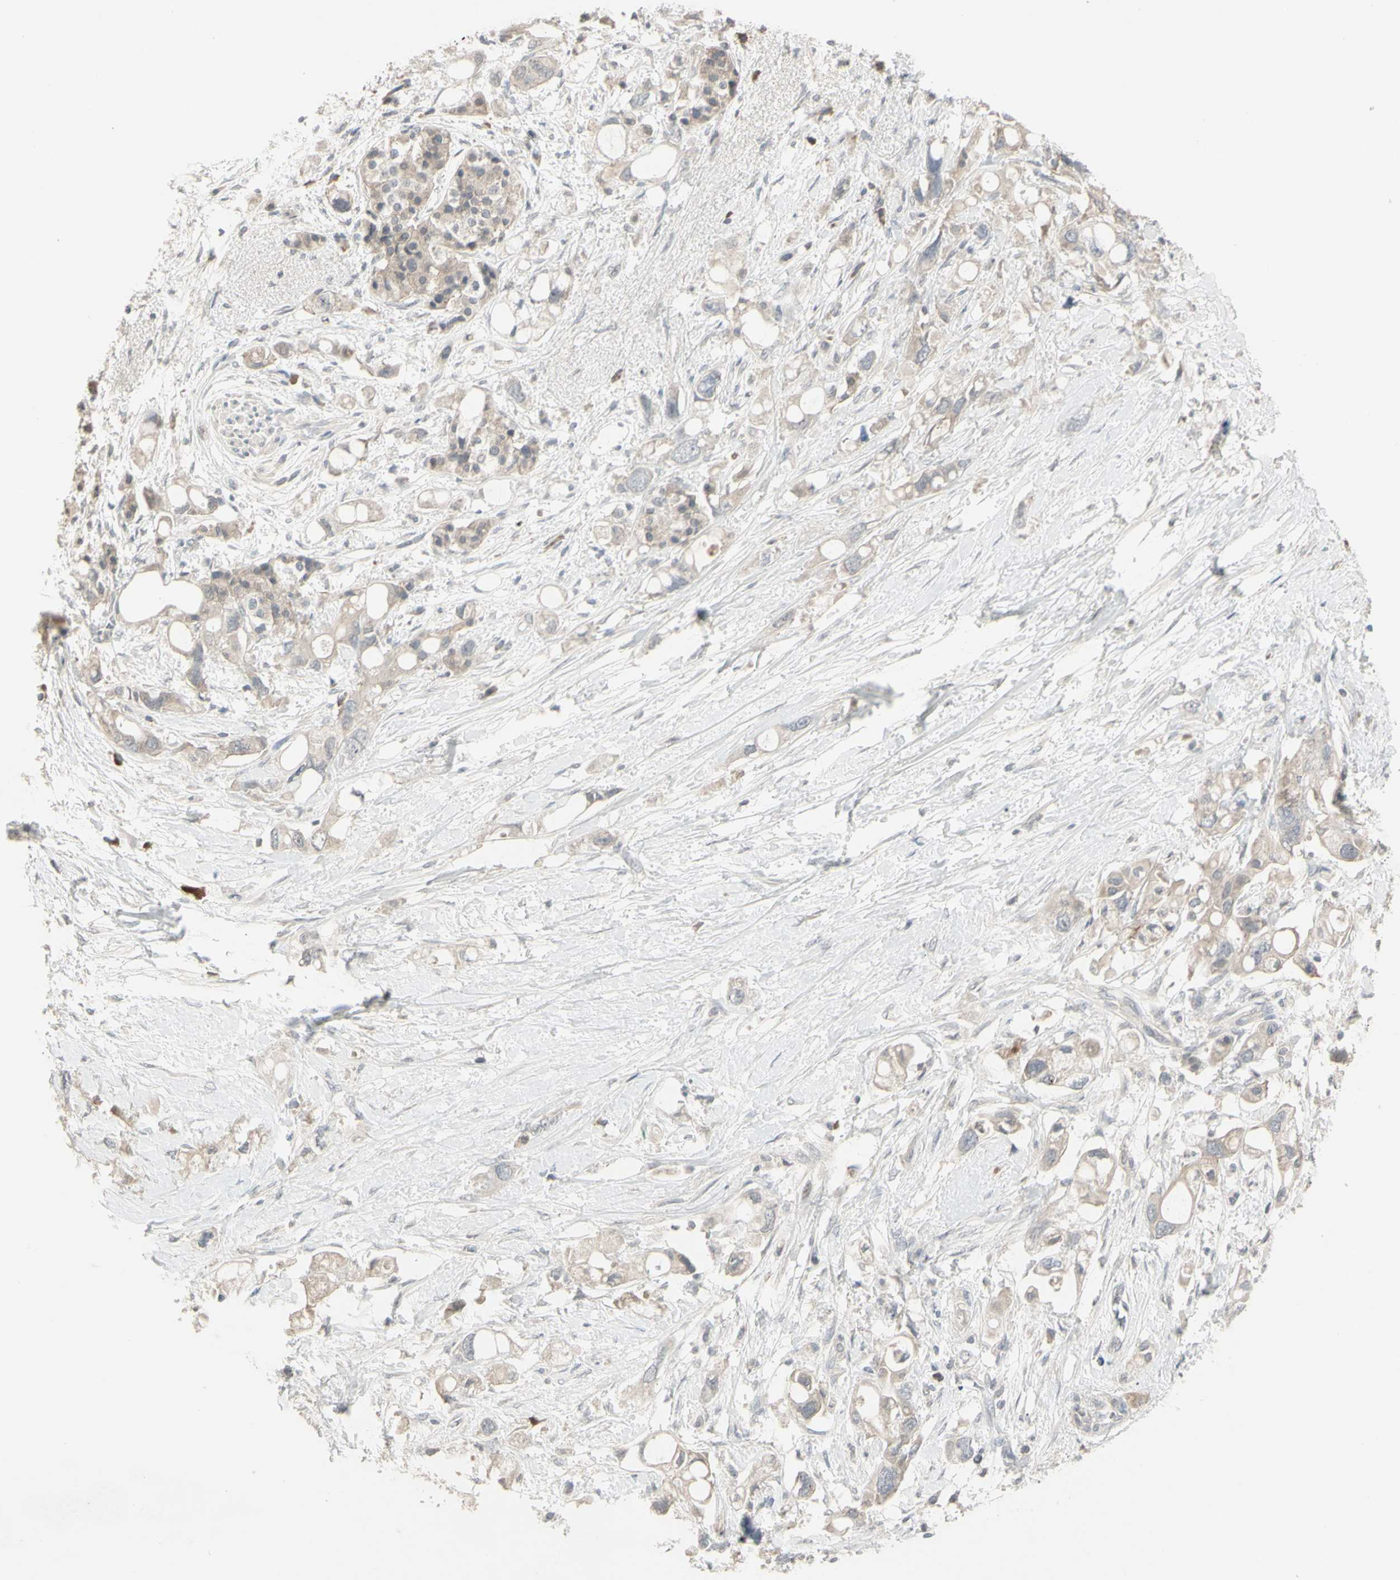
{"staining": {"intensity": "weak", "quantity": ">75%", "location": "cytoplasmic/membranous"}, "tissue": "pancreatic cancer", "cell_type": "Tumor cells", "image_type": "cancer", "snomed": [{"axis": "morphology", "description": "Adenocarcinoma, NOS"}, {"axis": "topography", "description": "Pancreas"}], "caption": "Immunohistochemical staining of pancreatic cancer reveals low levels of weak cytoplasmic/membranous positivity in approximately >75% of tumor cells.", "gene": "PIAS4", "patient": {"sex": "female", "age": 56}}